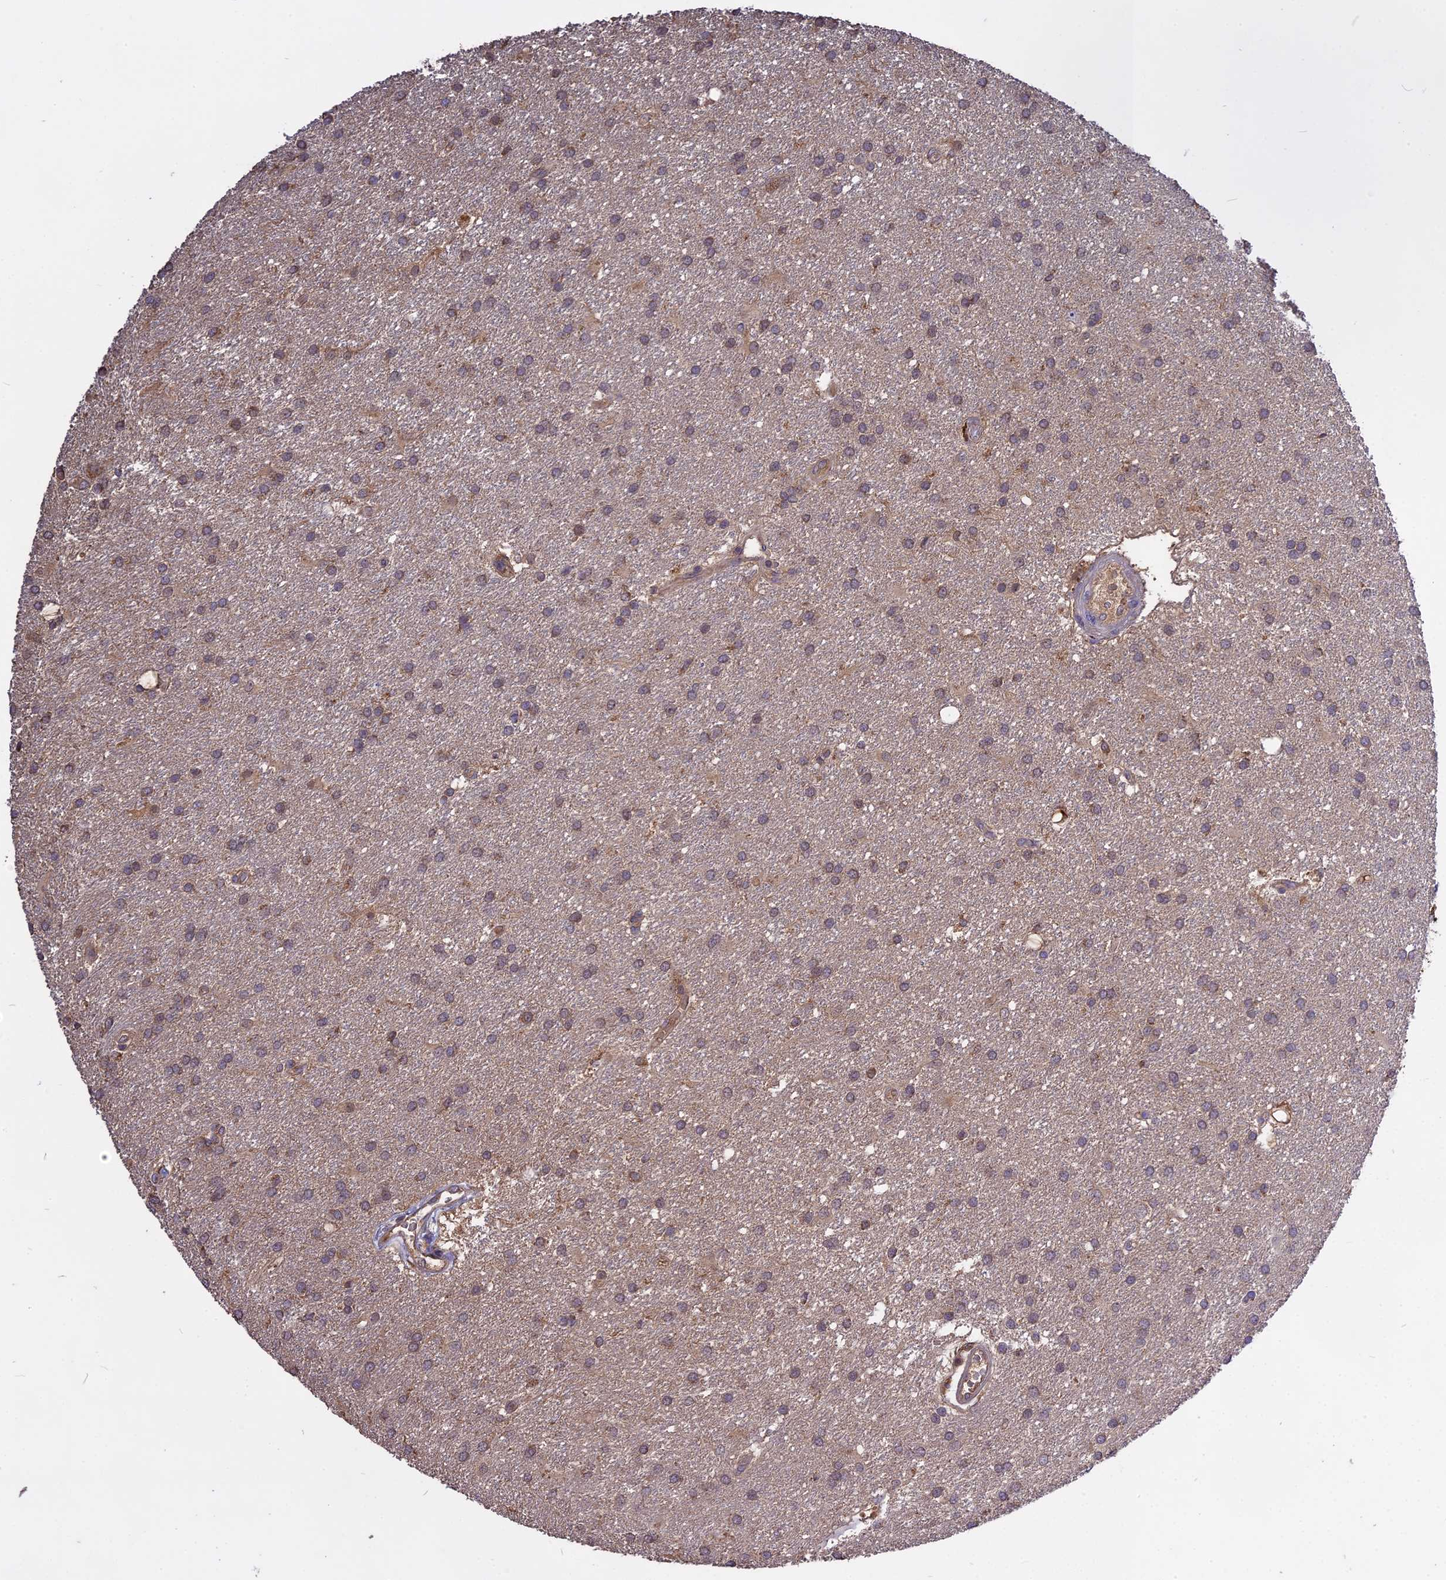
{"staining": {"intensity": "weak", "quantity": ">75%", "location": "cytoplasmic/membranous"}, "tissue": "glioma", "cell_type": "Tumor cells", "image_type": "cancer", "snomed": [{"axis": "morphology", "description": "Glioma, malignant, Low grade"}, {"axis": "topography", "description": "Brain"}], "caption": "Immunohistochemistry image of neoplastic tissue: glioma stained using immunohistochemistry displays low levels of weak protein expression localized specifically in the cytoplasmic/membranous of tumor cells, appearing as a cytoplasmic/membranous brown color.", "gene": "NUDT8", "patient": {"sex": "male", "age": 66}}